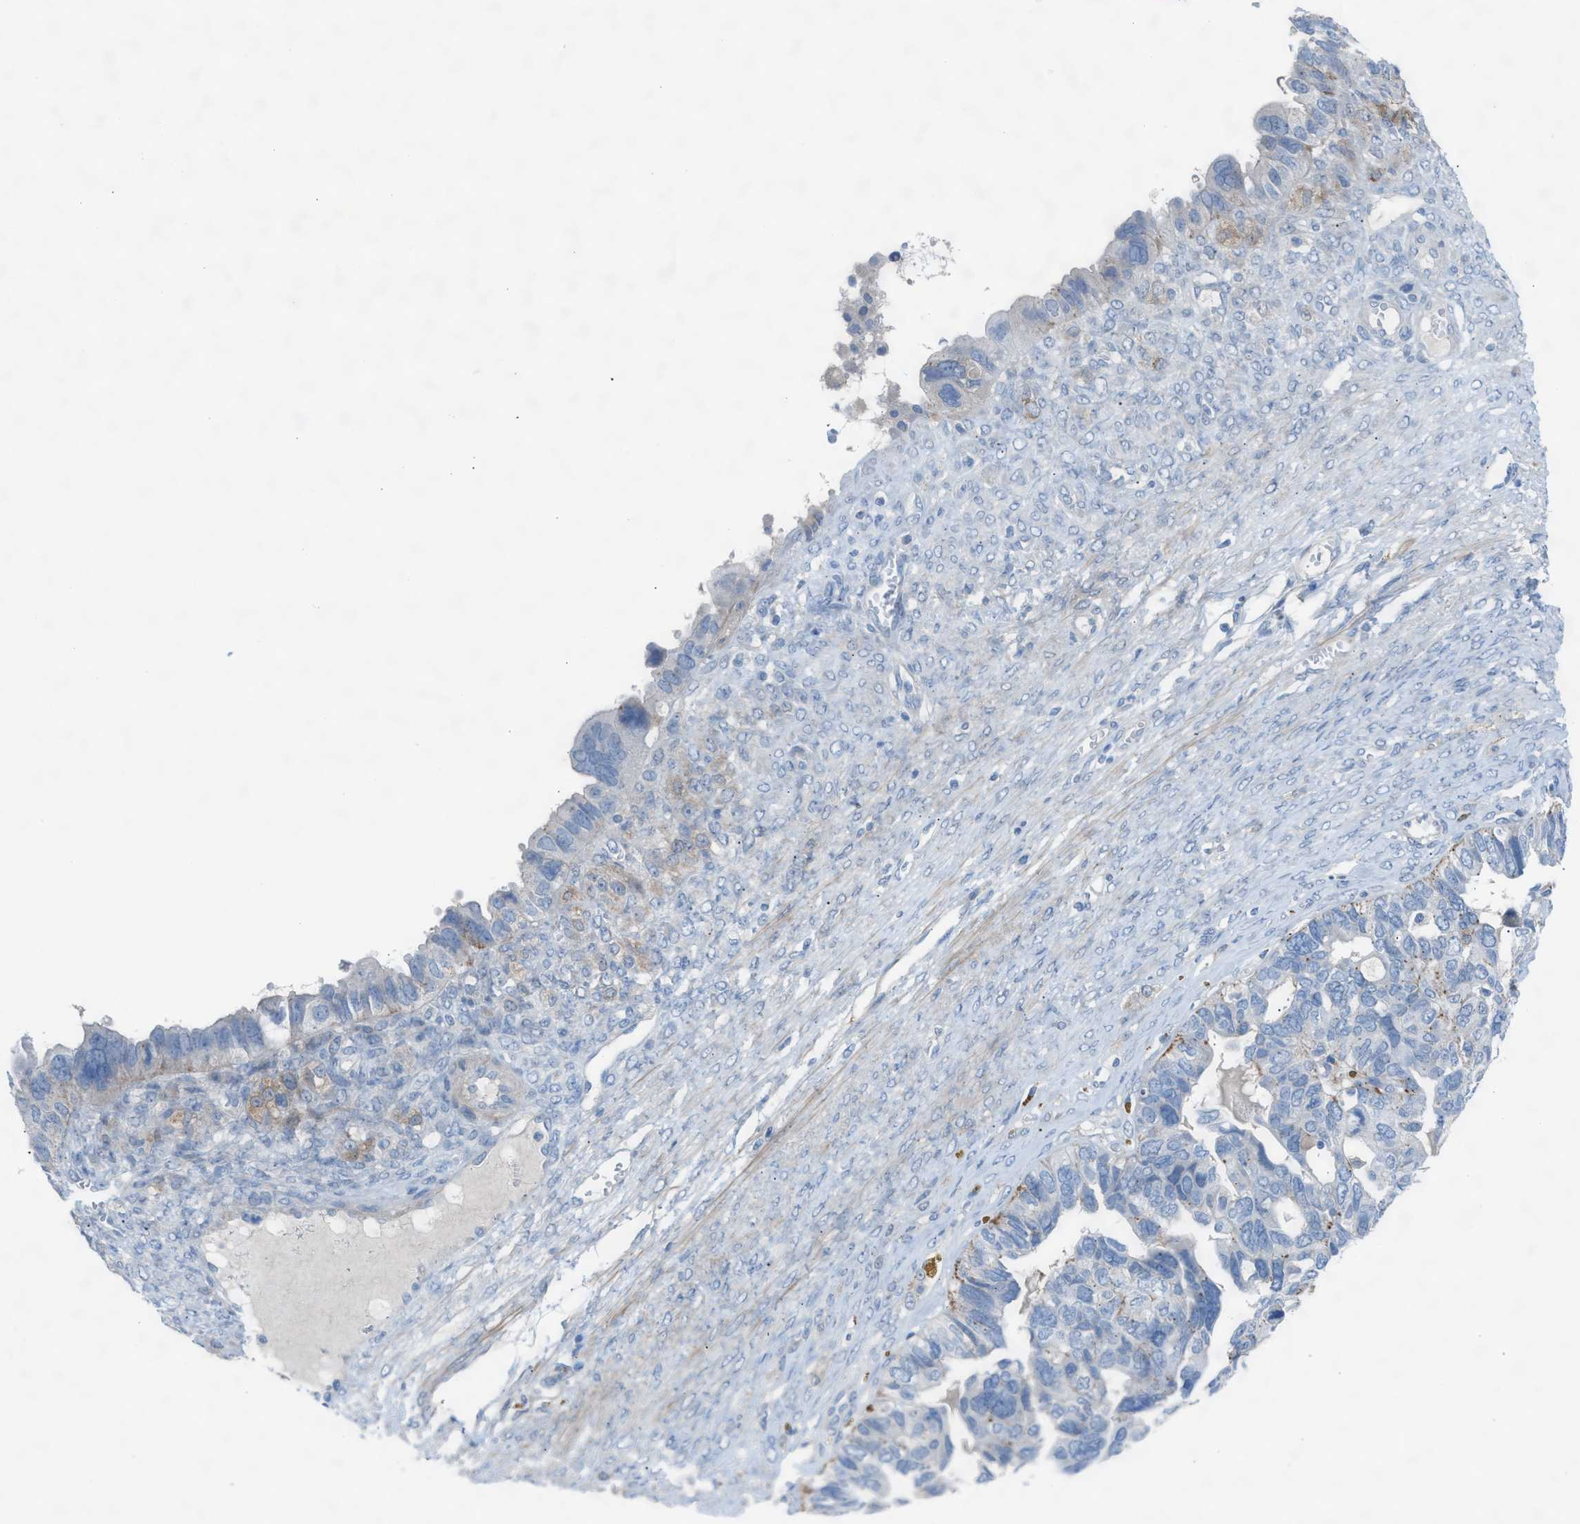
{"staining": {"intensity": "negative", "quantity": "none", "location": "none"}, "tissue": "ovarian cancer", "cell_type": "Tumor cells", "image_type": "cancer", "snomed": [{"axis": "morphology", "description": "Cystadenocarcinoma, serous, NOS"}, {"axis": "topography", "description": "Ovary"}], "caption": "An immunohistochemistry photomicrograph of ovarian cancer is shown. There is no staining in tumor cells of ovarian cancer.", "gene": "ASPA", "patient": {"sex": "female", "age": 79}}